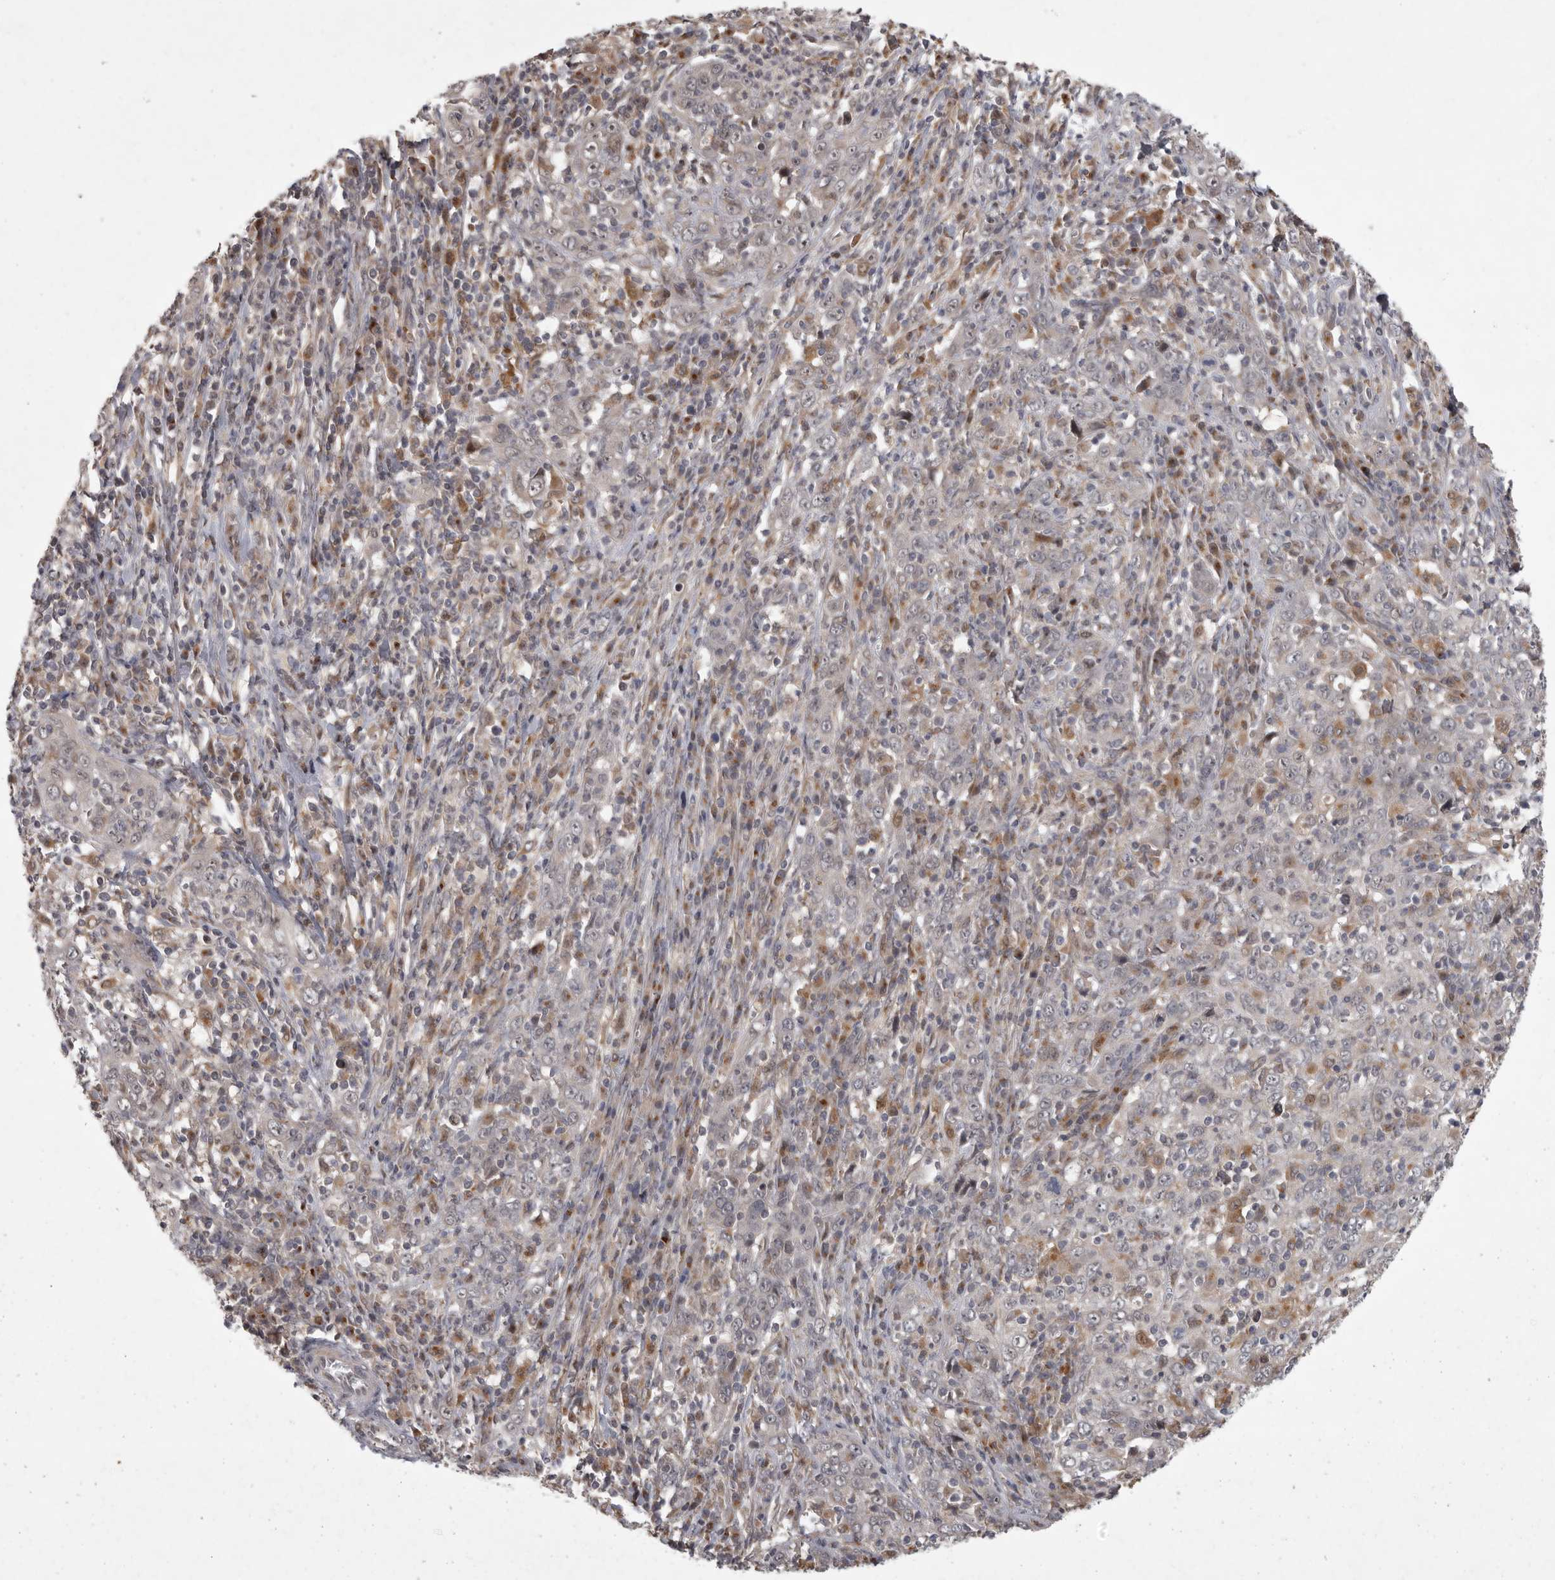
{"staining": {"intensity": "negative", "quantity": "none", "location": "none"}, "tissue": "cervical cancer", "cell_type": "Tumor cells", "image_type": "cancer", "snomed": [{"axis": "morphology", "description": "Squamous cell carcinoma, NOS"}, {"axis": "topography", "description": "Cervix"}], "caption": "There is no significant staining in tumor cells of squamous cell carcinoma (cervical).", "gene": "MAN2A1", "patient": {"sex": "female", "age": 46}}